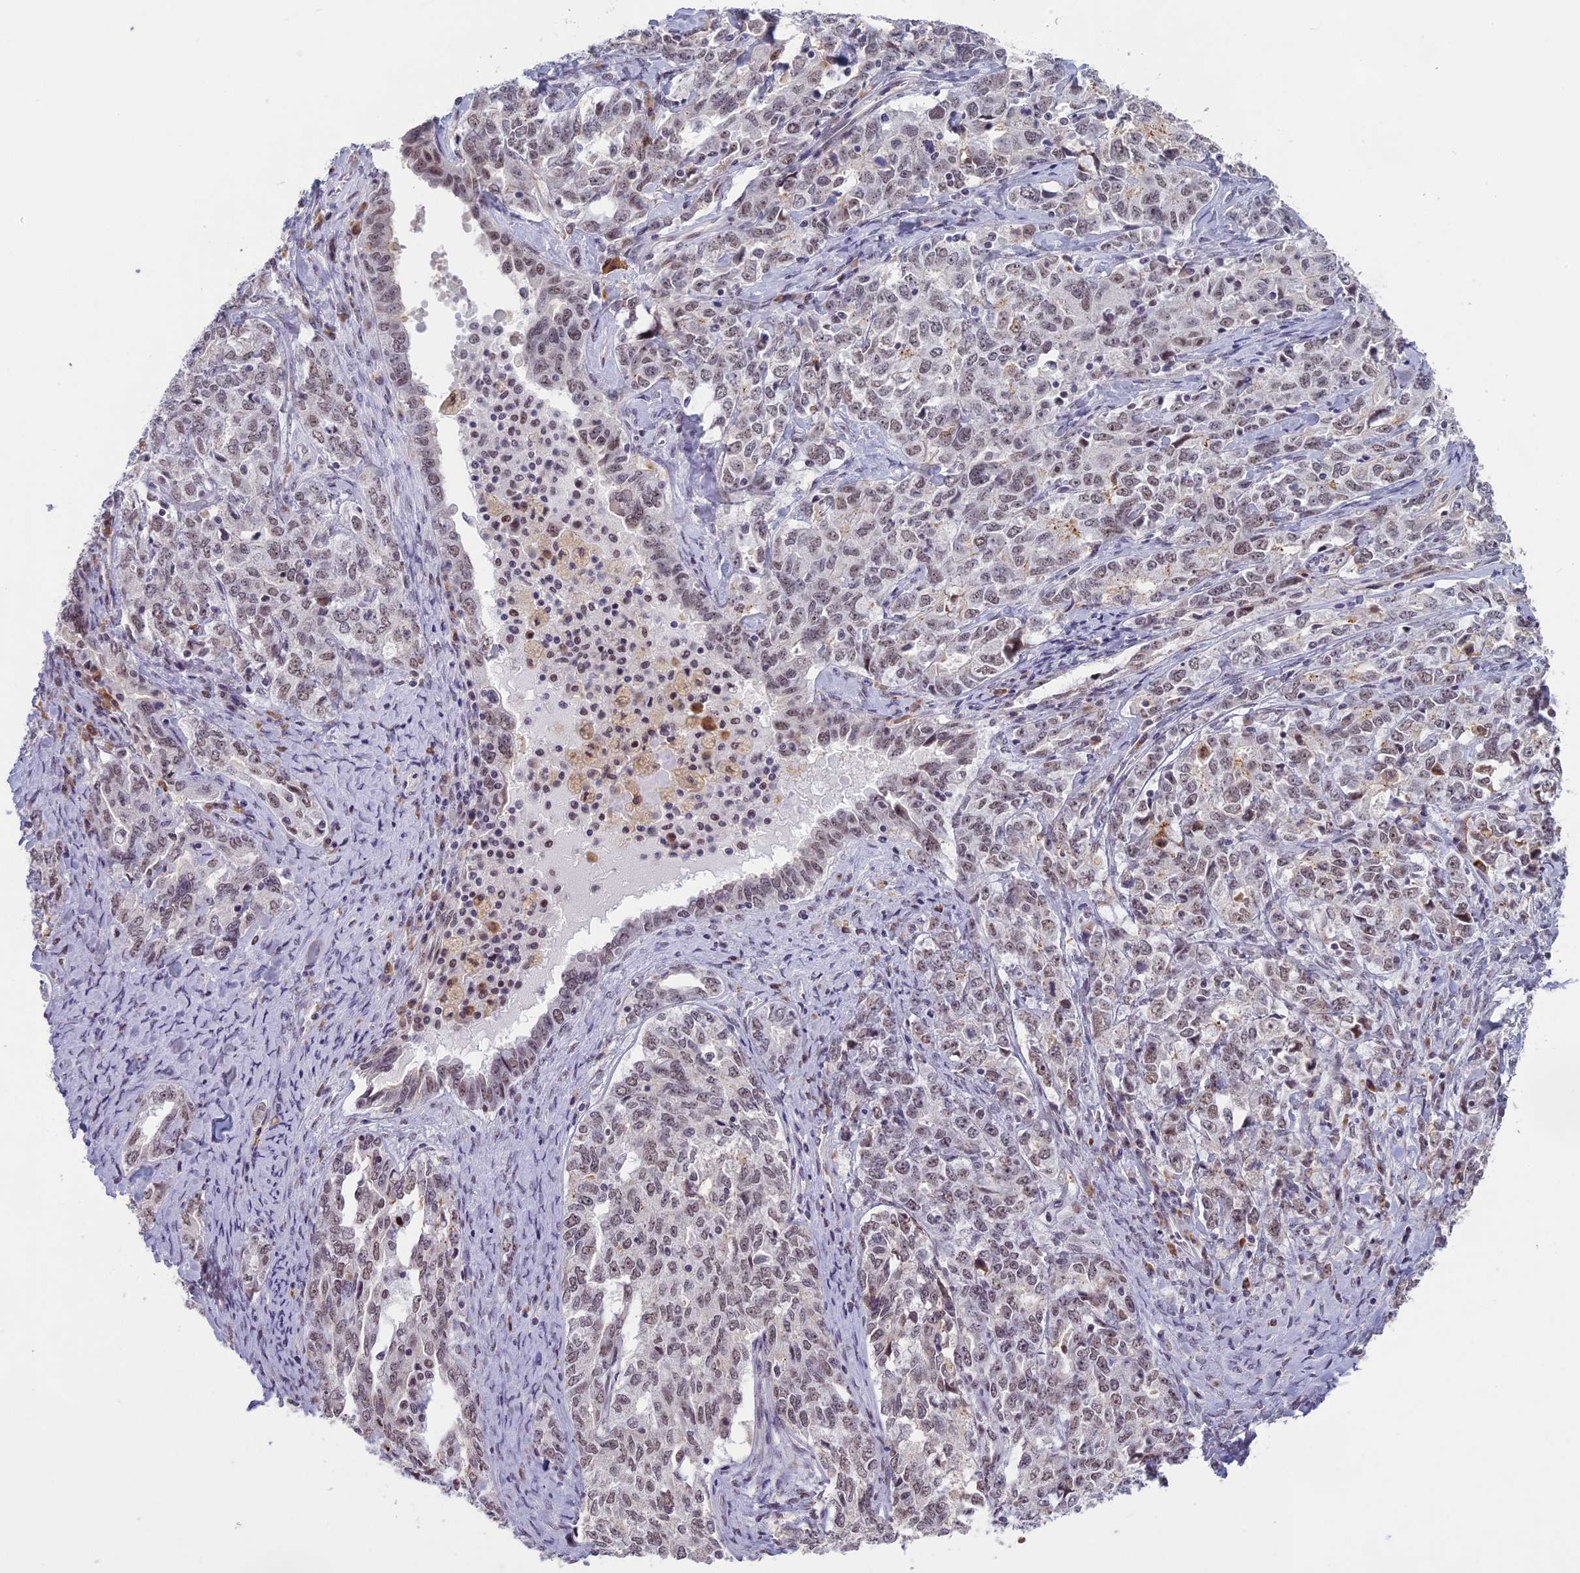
{"staining": {"intensity": "weak", "quantity": "25%-75%", "location": "nuclear"}, "tissue": "ovarian cancer", "cell_type": "Tumor cells", "image_type": "cancer", "snomed": [{"axis": "morphology", "description": "Carcinoma, endometroid"}, {"axis": "topography", "description": "Ovary"}], "caption": "Protein expression by immunohistochemistry displays weak nuclear positivity in approximately 25%-75% of tumor cells in ovarian cancer (endometroid carcinoma).", "gene": "MORF4L1", "patient": {"sex": "female", "age": 62}}